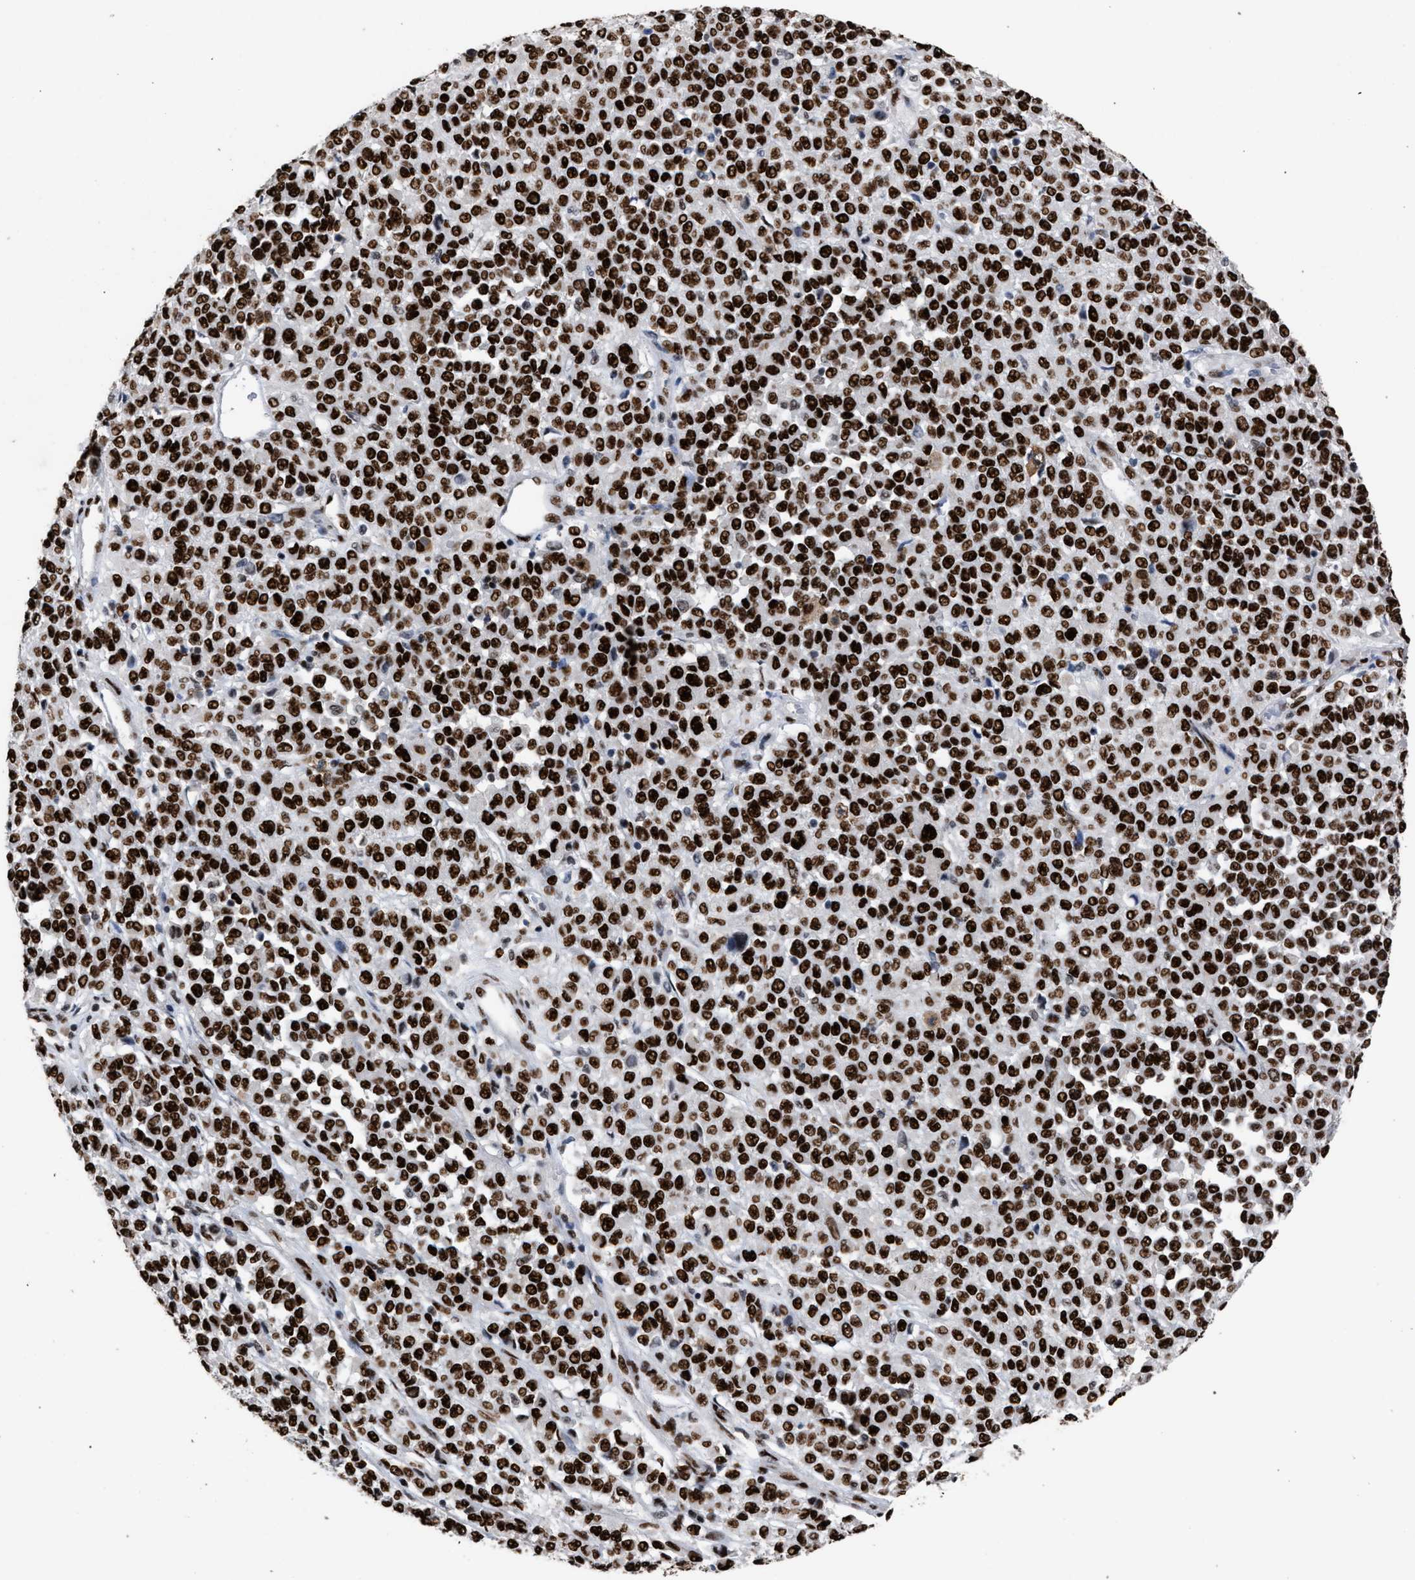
{"staining": {"intensity": "strong", "quantity": ">75%", "location": "nuclear"}, "tissue": "melanoma", "cell_type": "Tumor cells", "image_type": "cancer", "snomed": [{"axis": "morphology", "description": "Malignant melanoma, Metastatic site"}, {"axis": "topography", "description": "Pancreas"}], "caption": "DAB immunohistochemical staining of human malignant melanoma (metastatic site) displays strong nuclear protein positivity in approximately >75% of tumor cells.", "gene": "TP53BP1", "patient": {"sex": "female", "age": 30}}